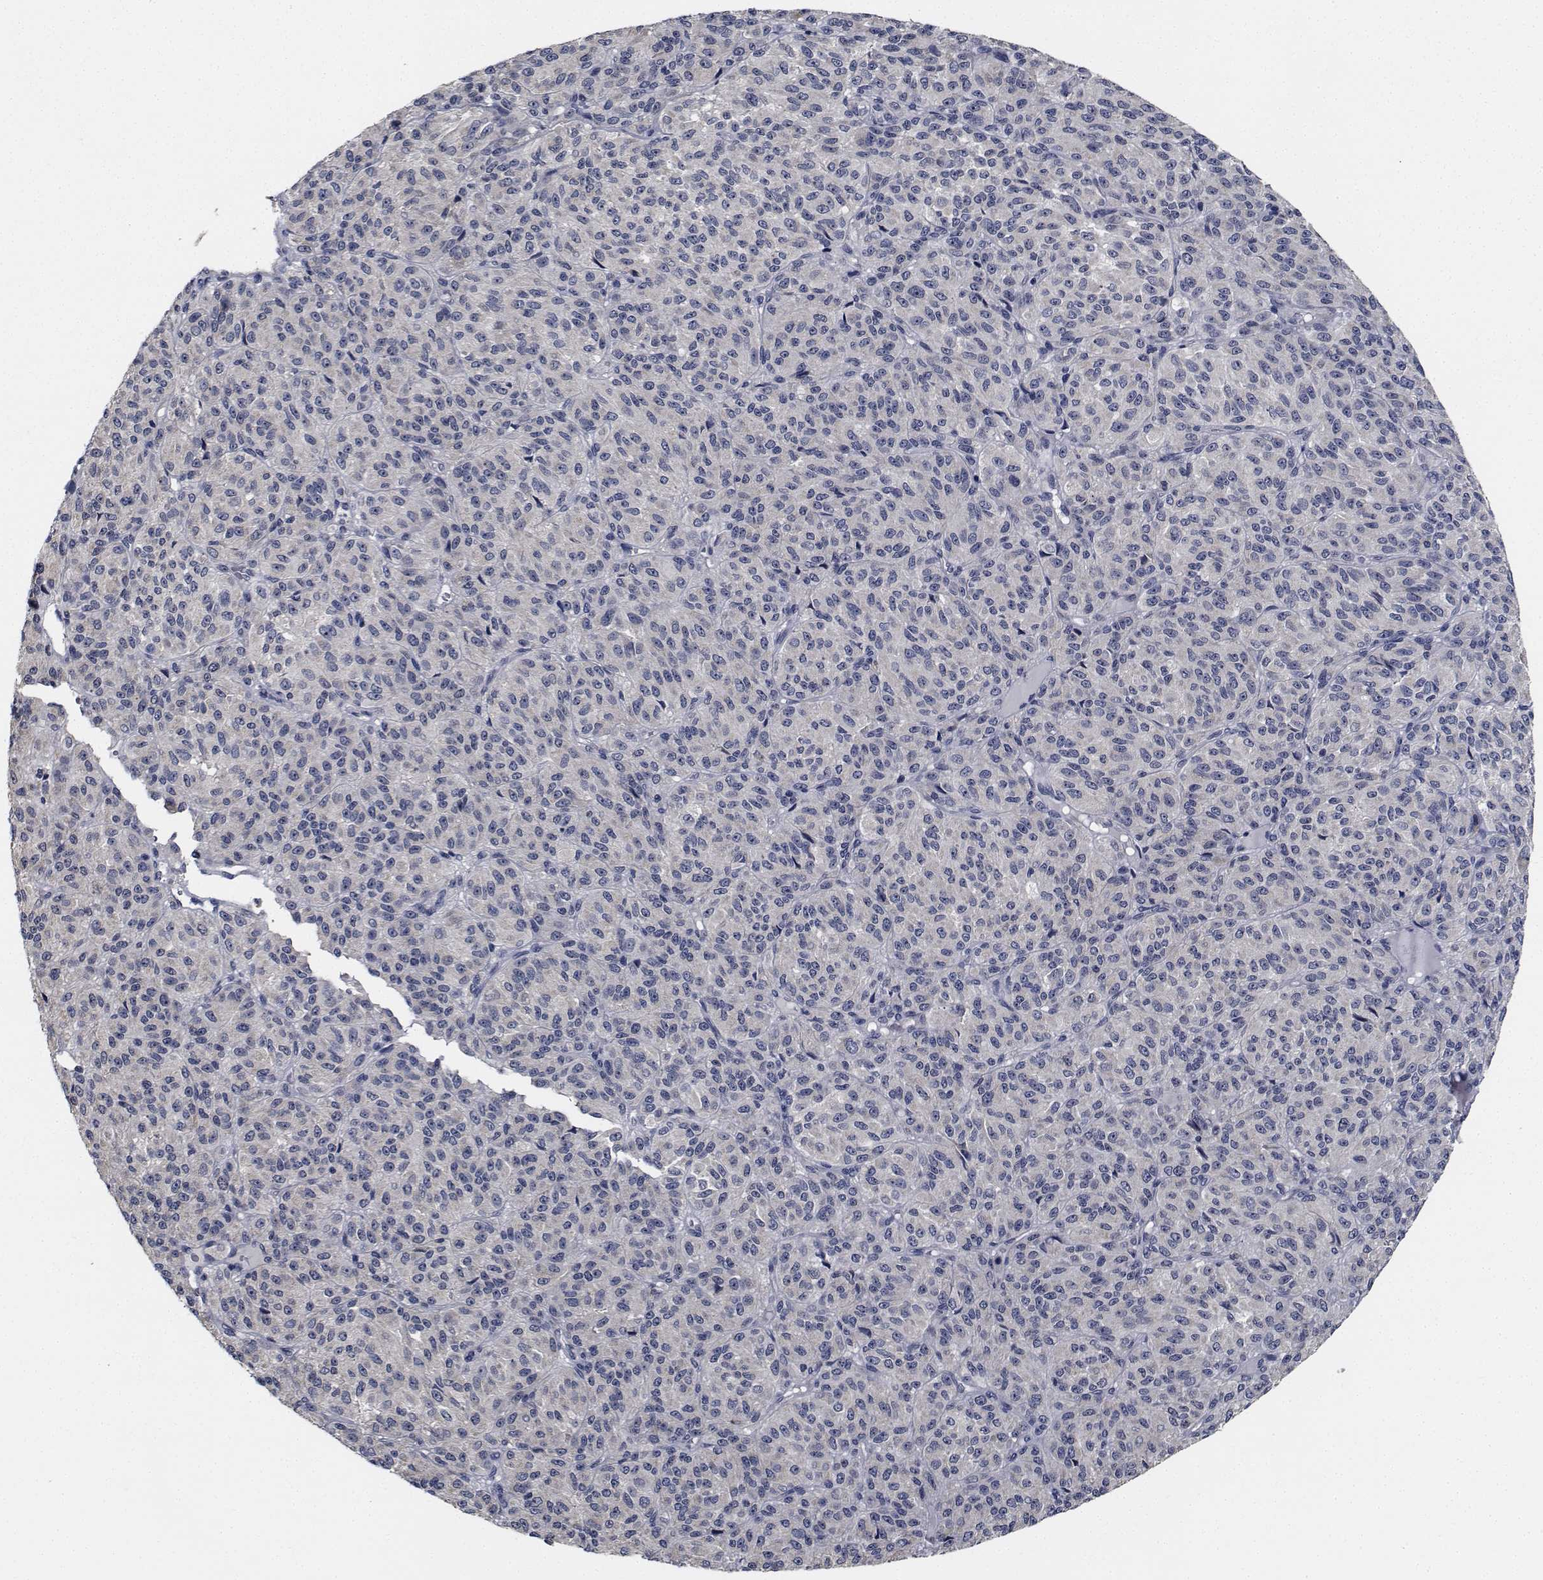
{"staining": {"intensity": "negative", "quantity": "none", "location": "none"}, "tissue": "melanoma", "cell_type": "Tumor cells", "image_type": "cancer", "snomed": [{"axis": "morphology", "description": "Malignant melanoma, Metastatic site"}, {"axis": "topography", "description": "Brain"}], "caption": "Protein analysis of melanoma reveals no significant expression in tumor cells.", "gene": "NVL", "patient": {"sex": "female", "age": 56}}